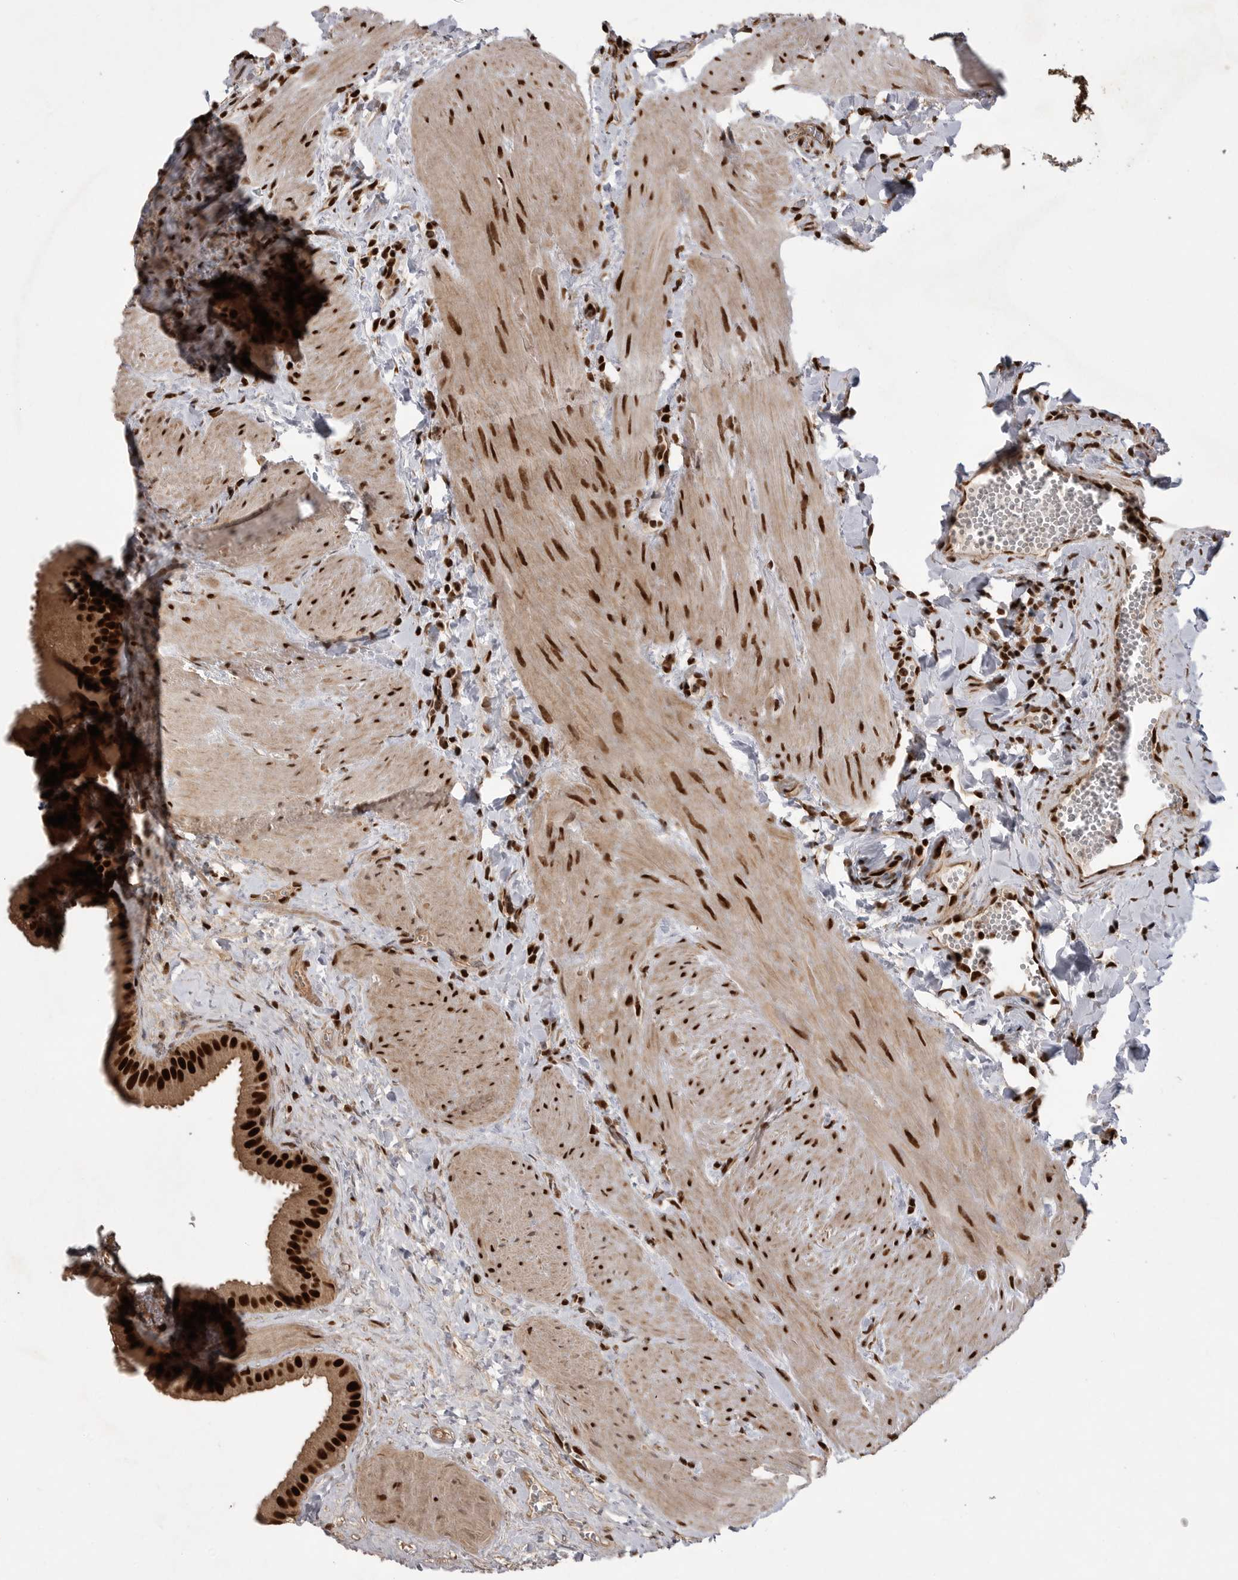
{"staining": {"intensity": "strong", "quantity": ">75%", "location": "nuclear"}, "tissue": "gallbladder", "cell_type": "Glandular cells", "image_type": "normal", "snomed": [{"axis": "morphology", "description": "Normal tissue, NOS"}, {"axis": "topography", "description": "Gallbladder"}], "caption": "High-power microscopy captured an IHC photomicrograph of benign gallbladder, revealing strong nuclear positivity in approximately >75% of glandular cells. (IHC, brightfield microscopy, high magnification).", "gene": "PPP1R8", "patient": {"sex": "male", "age": 55}}